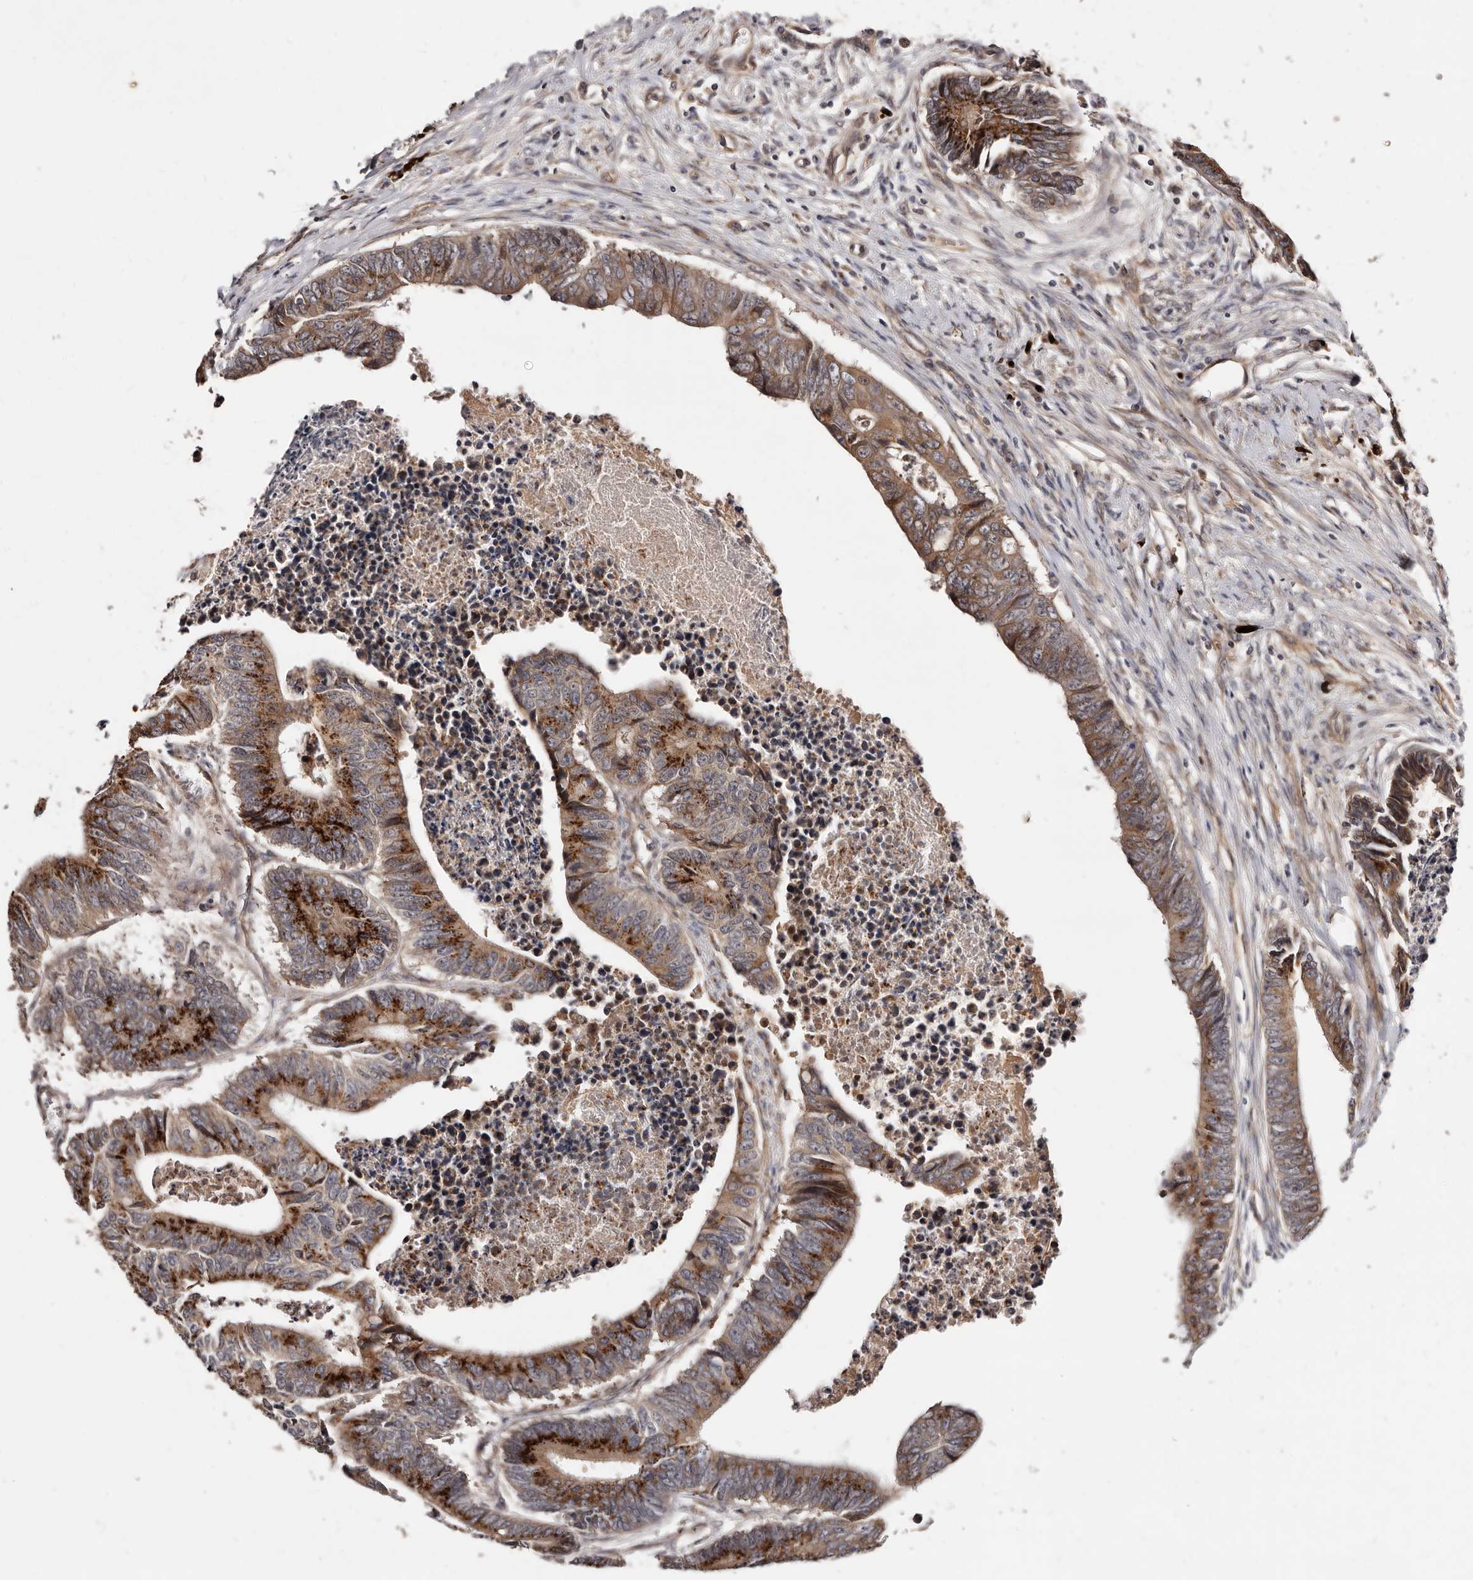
{"staining": {"intensity": "strong", "quantity": ">75%", "location": "cytoplasmic/membranous"}, "tissue": "colorectal cancer", "cell_type": "Tumor cells", "image_type": "cancer", "snomed": [{"axis": "morphology", "description": "Adenocarcinoma, NOS"}, {"axis": "topography", "description": "Rectum"}], "caption": "Immunohistochemistry photomicrograph of neoplastic tissue: colorectal adenocarcinoma stained using immunohistochemistry (IHC) reveals high levels of strong protein expression localized specifically in the cytoplasmic/membranous of tumor cells, appearing as a cytoplasmic/membranous brown color.", "gene": "DACT2", "patient": {"sex": "male", "age": 84}}